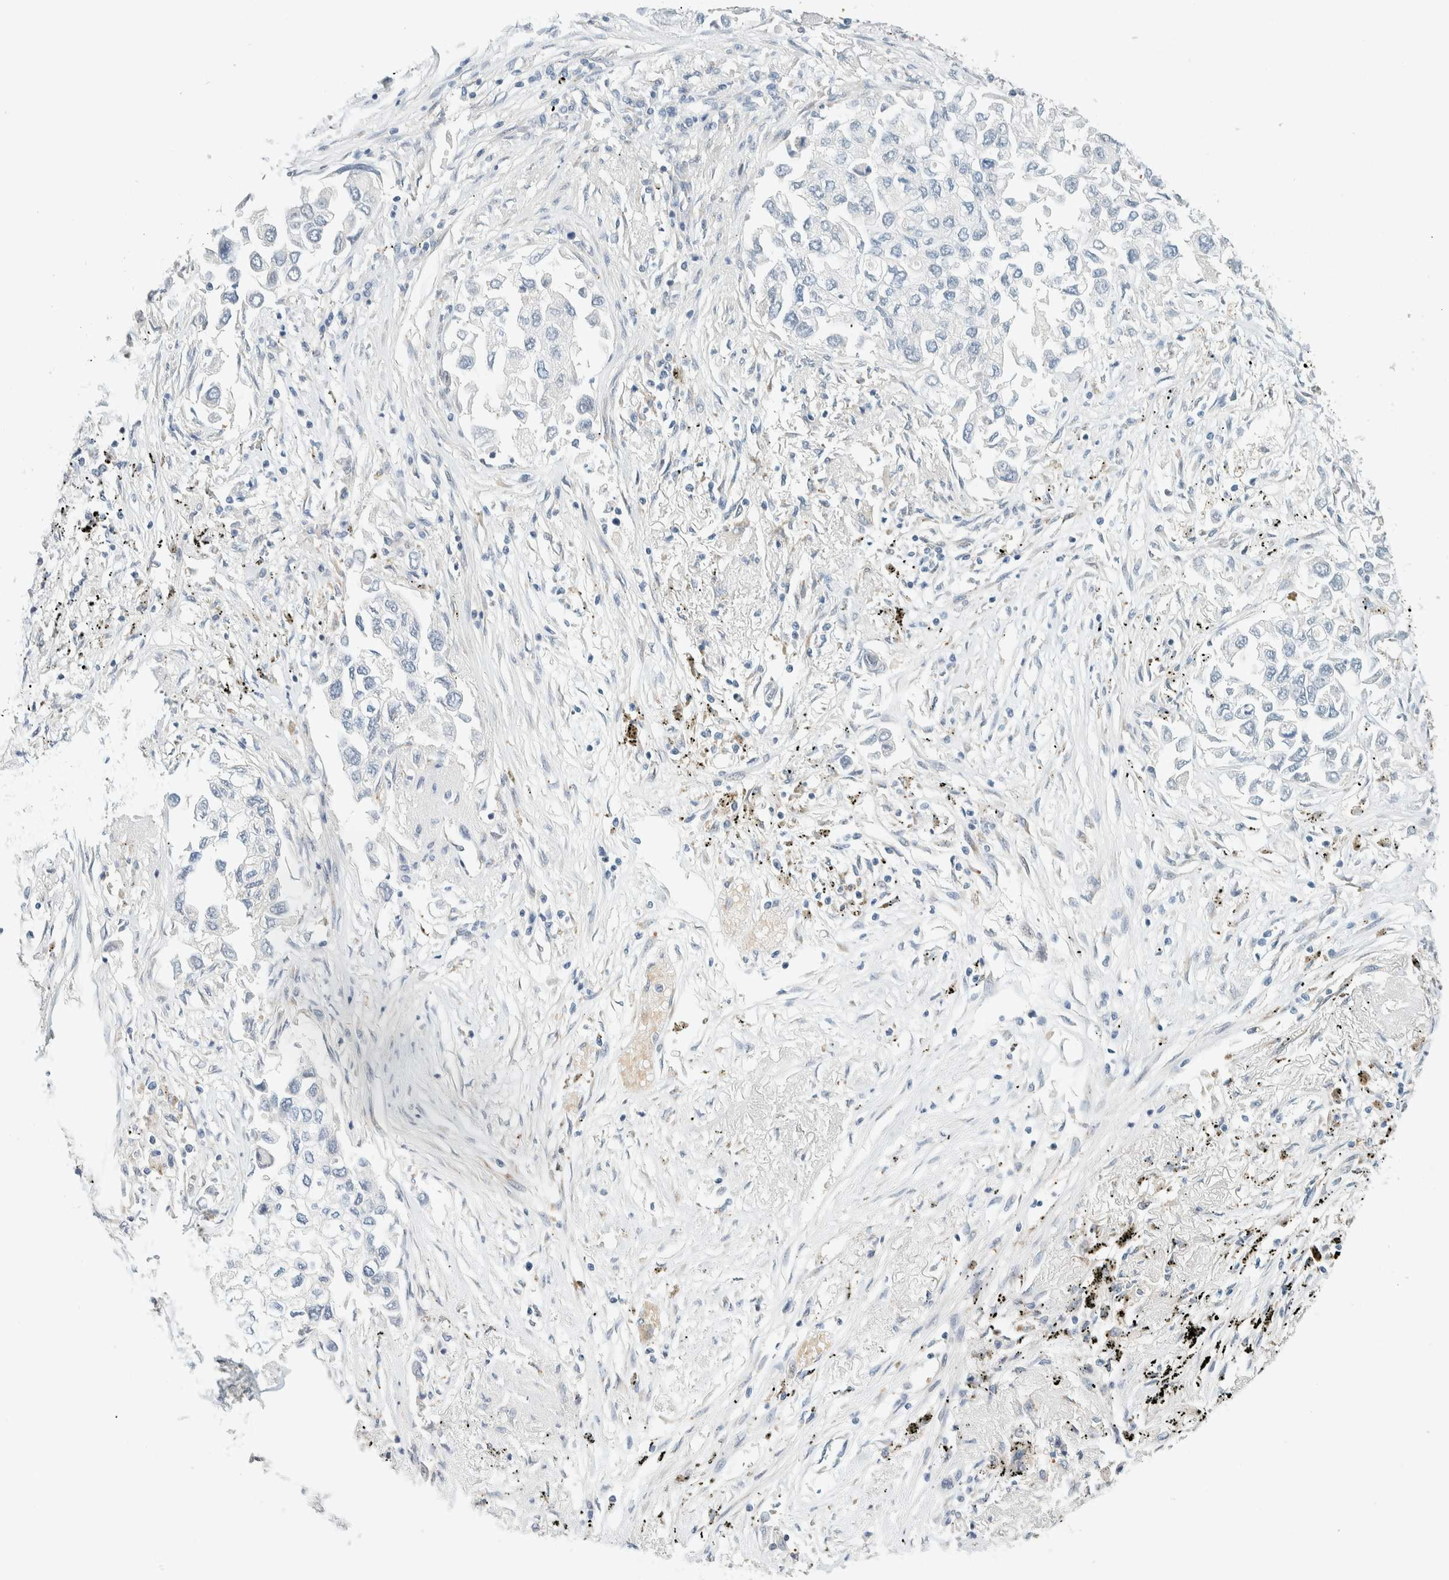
{"staining": {"intensity": "negative", "quantity": "none", "location": "none"}, "tissue": "lung cancer", "cell_type": "Tumor cells", "image_type": "cancer", "snomed": [{"axis": "morphology", "description": "Inflammation, NOS"}, {"axis": "morphology", "description": "Adenocarcinoma, NOS"}, {"axis": "topography", "description": "Lung"}], "caption": "This is a histopathology image of IHC staining of adenocarcinoma (lung), which shows no expression in tumor cells. (DAB (3,3'-diaminobenzidine) immunohistochemistry (IHC) with hematoxylin counter stain).", "gene": "SUMF2", "patient": {"sex": "male", "age": 63}}